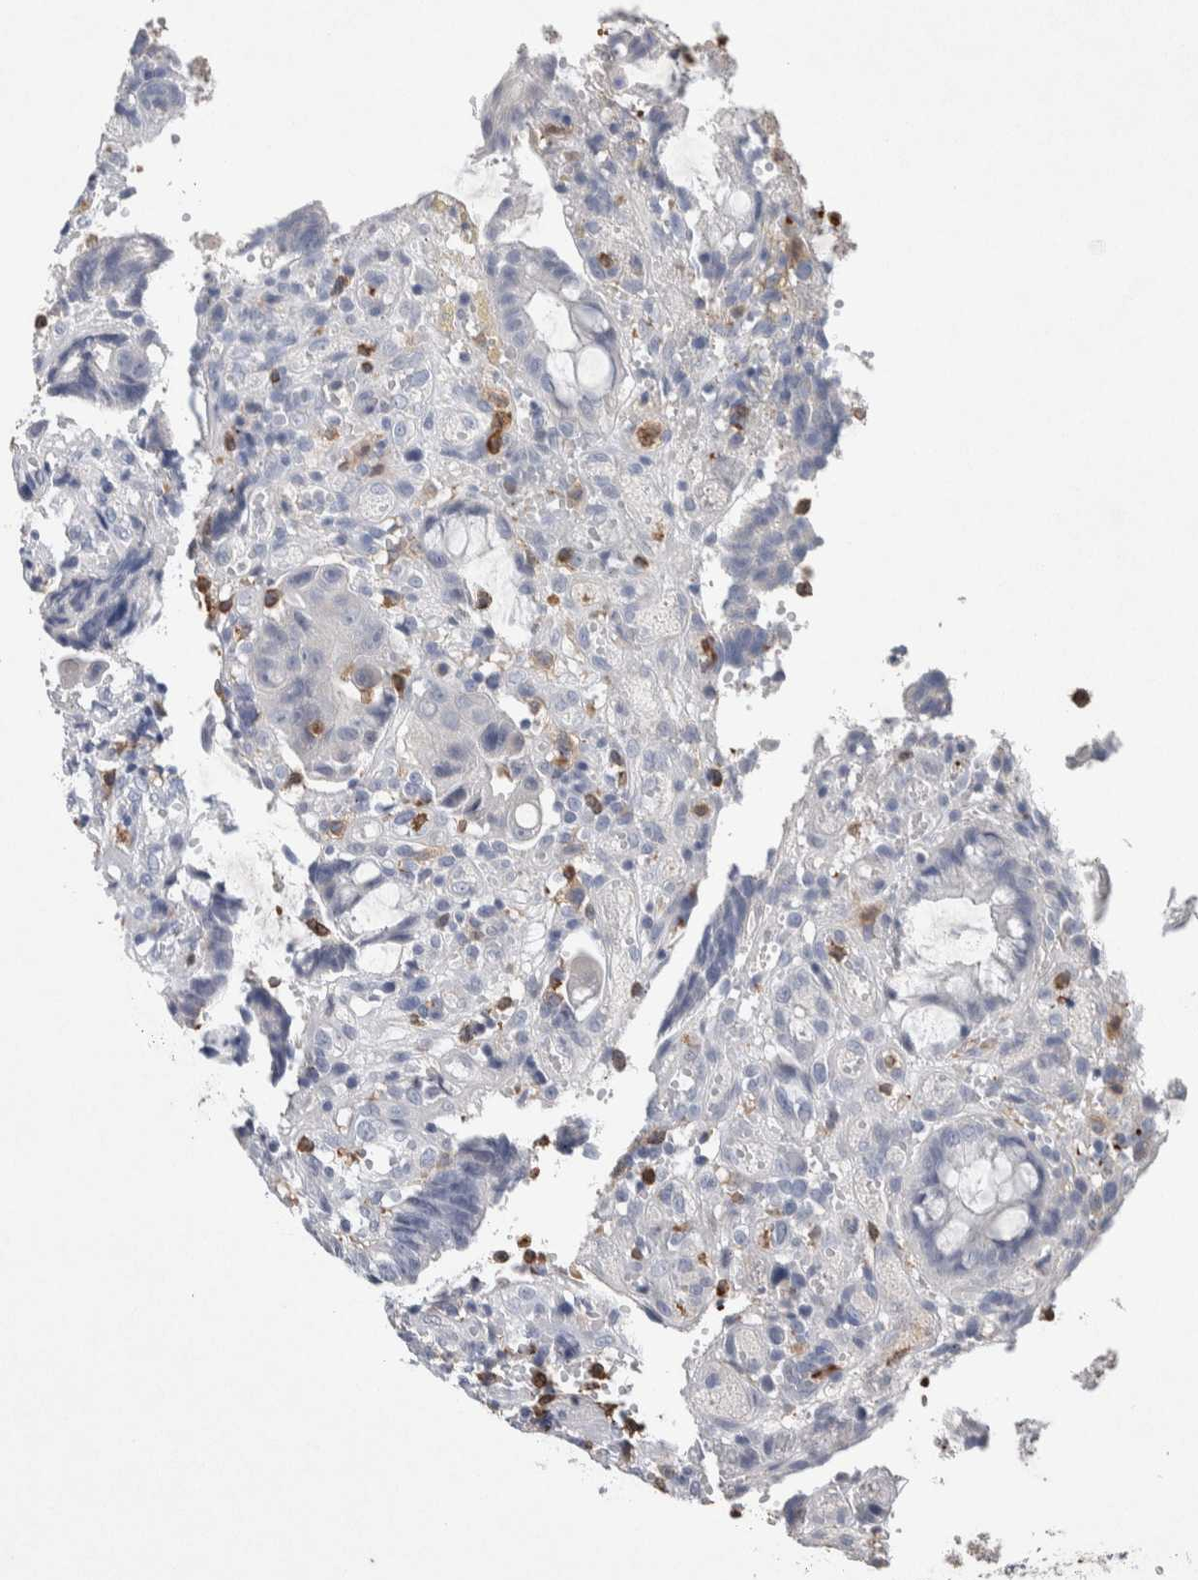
{"staining": {"intensity": "negative", "quantity": "none", "location": "none"}, "tissue": "colorectal cancer", "cell_type": "Tumor cells", "image_type": "cancer", "snomed": [{"axis": "morphology", "description": "Adenocarcinoma, NOS"}, {"axis": "topography", "description": "Colon"}], "caption": "Immunohistochemical staining of human colorectal cancer demonstrates no significant expression in tumor cells. (Stains: DAB IHC with hematoxylin counter stain, Microscopy: brightfield microscopy at high magnification).", "gene": "NCF2", "patient": {"sex": "female", "age": 57}}